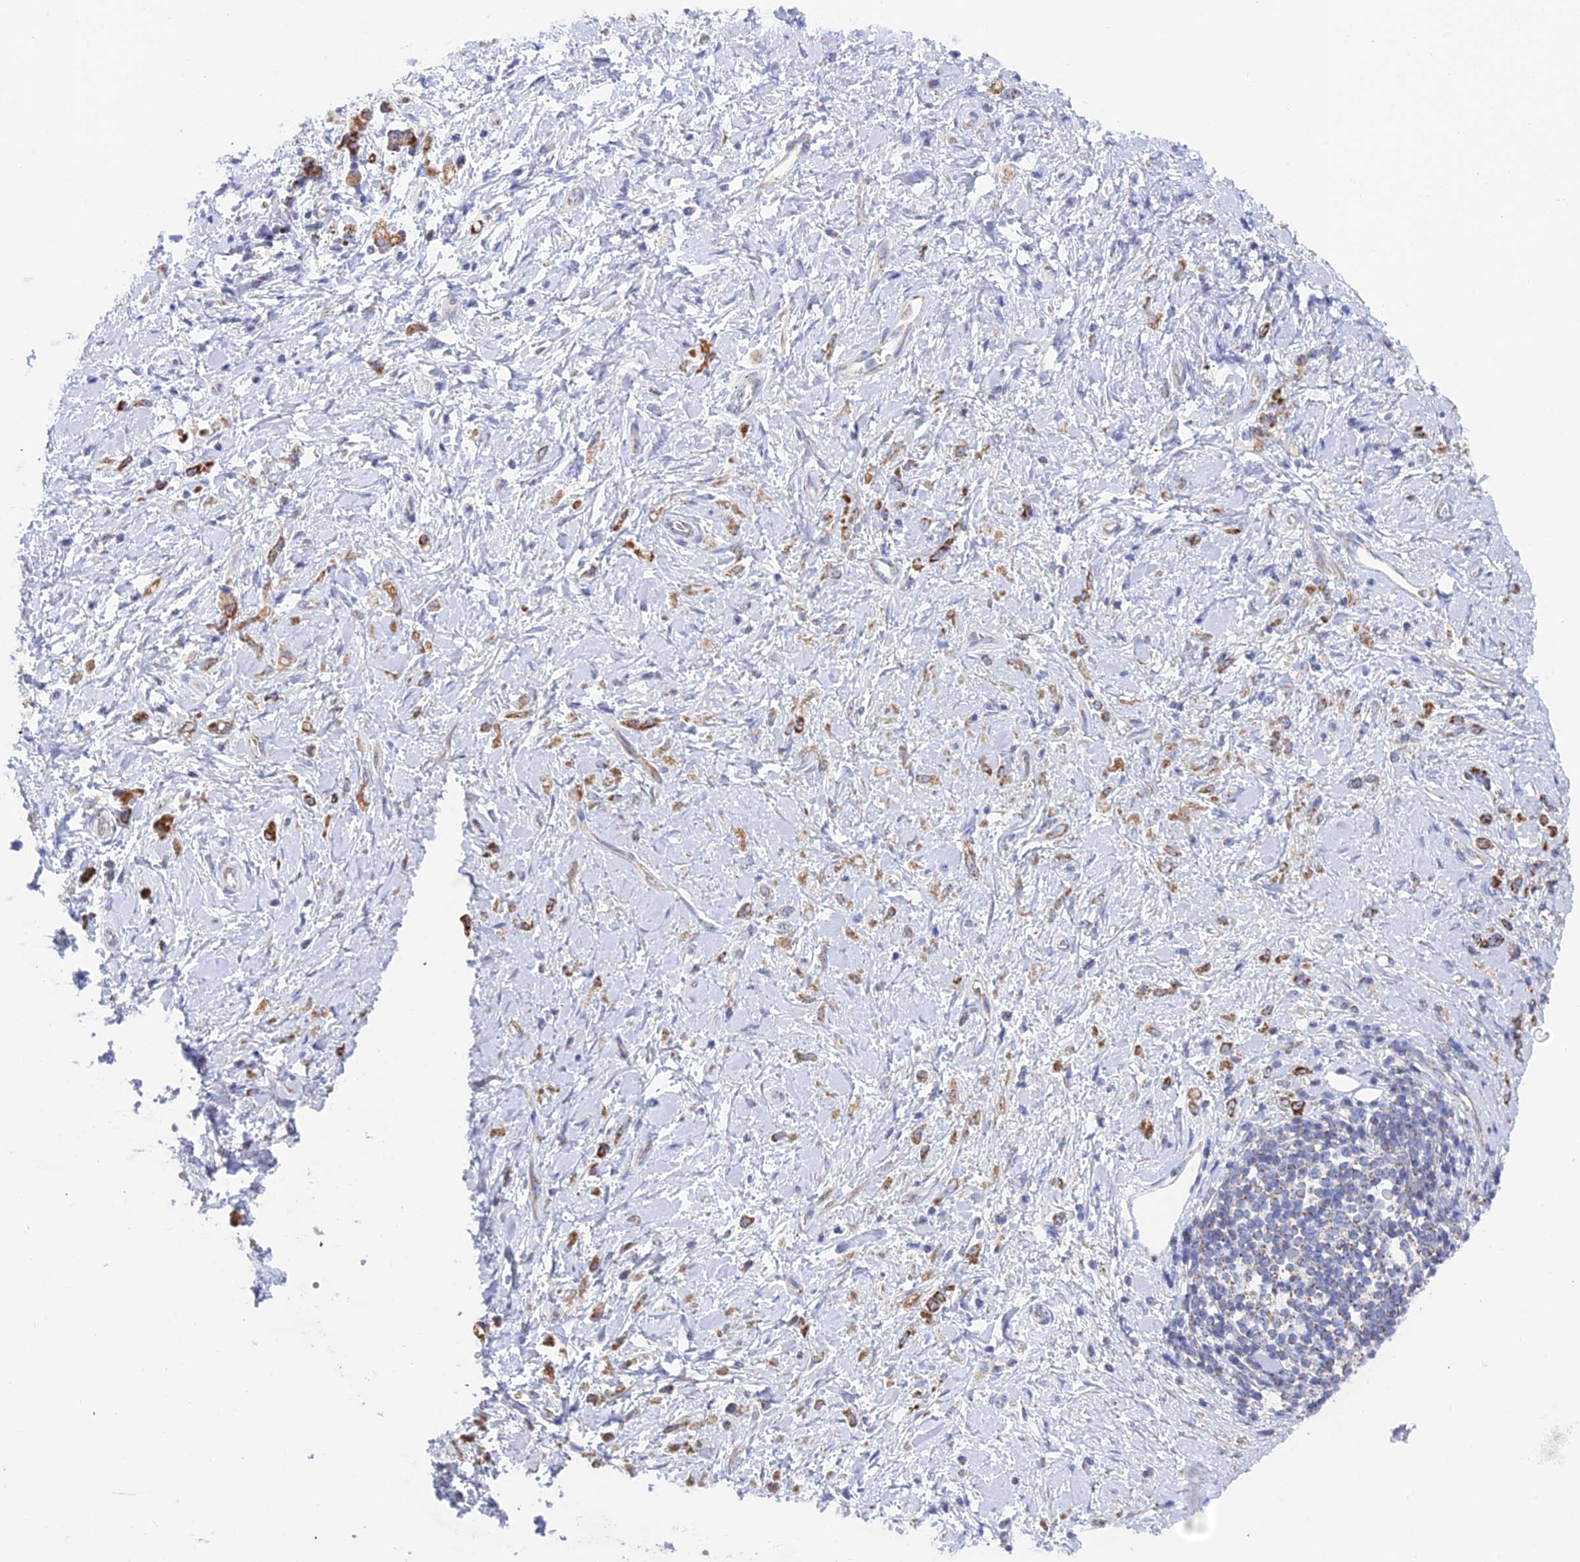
{"staining": {"intensity": "moderate", "quantity": ">75%", "location": "cytoplasmic/membranous"}, "tissue": "stomach cancer", "cell_type": "Tumor cells", "image_type": "cancer", "snomed": [{"axis": "morphology", "description": "Adenocarcinoma, NOS"}, {"axis": "topography", "description": "Stomach"}], "caption": "Tumor cells demonstrate medium levels of moderate cytoplasmic/membranous expression in approximately >75% of cells in adenocarcinoma (stomach).", "gene": "CSPG4", "patient": {"sex": "female", "age": 60}}